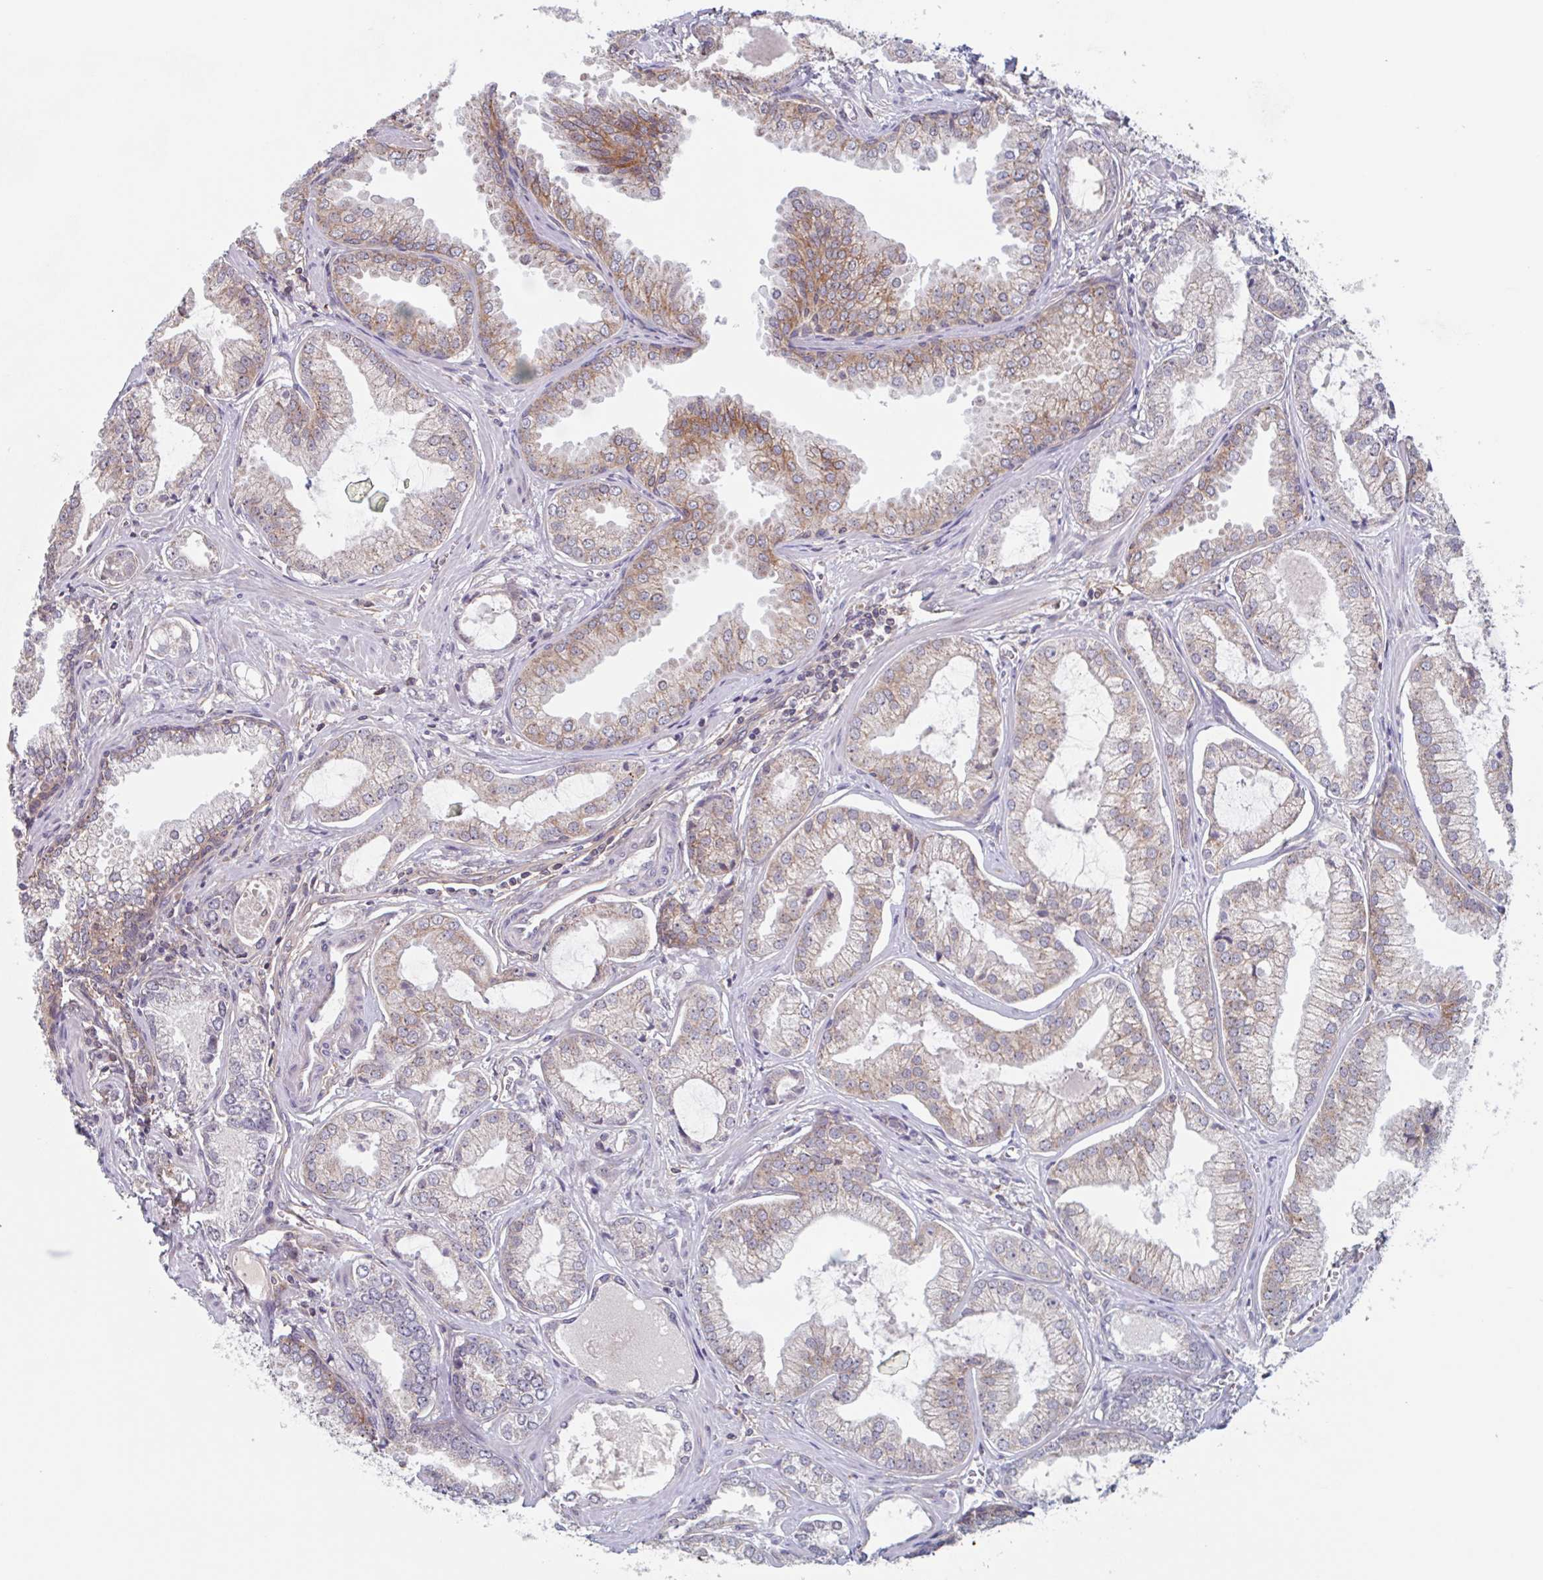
{"staining": {"intensity": "weak", "quantity": "25%-75%", "location": "cytoplasmic/membranous"}, "tissue": "prostate cancer", "cell_type": "Tumor cells", "image_type": "cancer", "snomed": [{"axis": "morphology", "description": "Adenocarcinoma, Medium grade"}, {"axis": "topography", "description": "Prostate"}], "caption": "Tumor cells exhibit low levels of weak cytoplasmic/membranous expression in about 25%-75% of cells in medium-grade adenocarcinoma (prostate). (DAB (3,3'-diaminobenzidine) IHC, brown staining for protein, blue staining for nuclei).", "gene": "SURF1", "patient": {"sex": "male", "age": 57}}